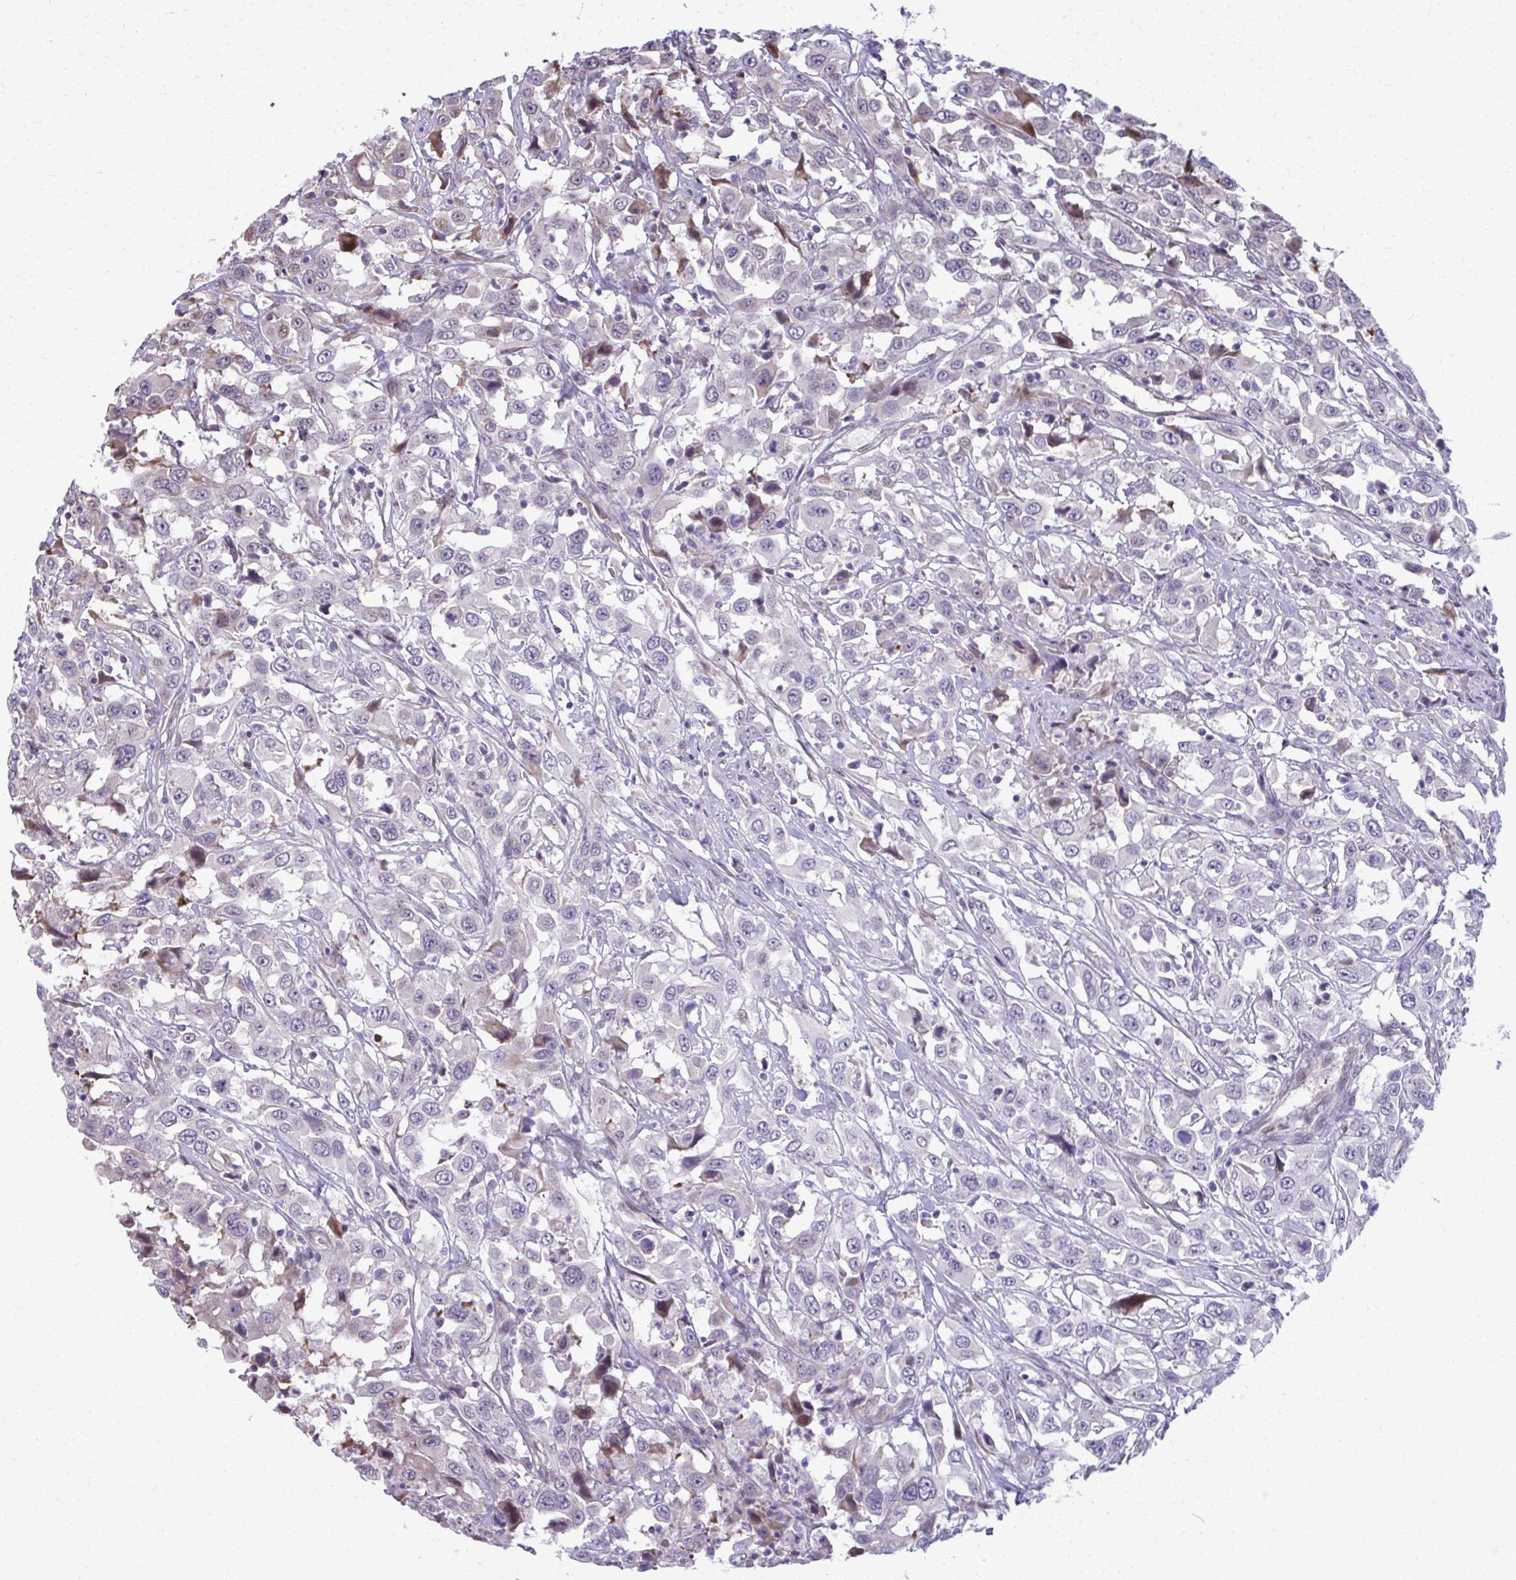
{"staining": {"intensity": "moderate", "quantity": "<25%", "location": "cytoplasmic/membranous,nuclear"}, "tissue": "urothelial cancer", "cell_type": "Tumor cells", "image_type": "cancer", "snomed": [{"axis": "morphology", "description": "Urothelial carcinoma, High grade"}, {"axis": "topography", "description": "Urinary bladder"}], "caption": "This image displays IHC staining of high-grade urothelial carcinoma, with low moderate cytoplasmic/membranous and nuclear positivity in about <25% of tumor cells.", "gene": "MAF1", "patient": {"sex": "male", "age": 61}}